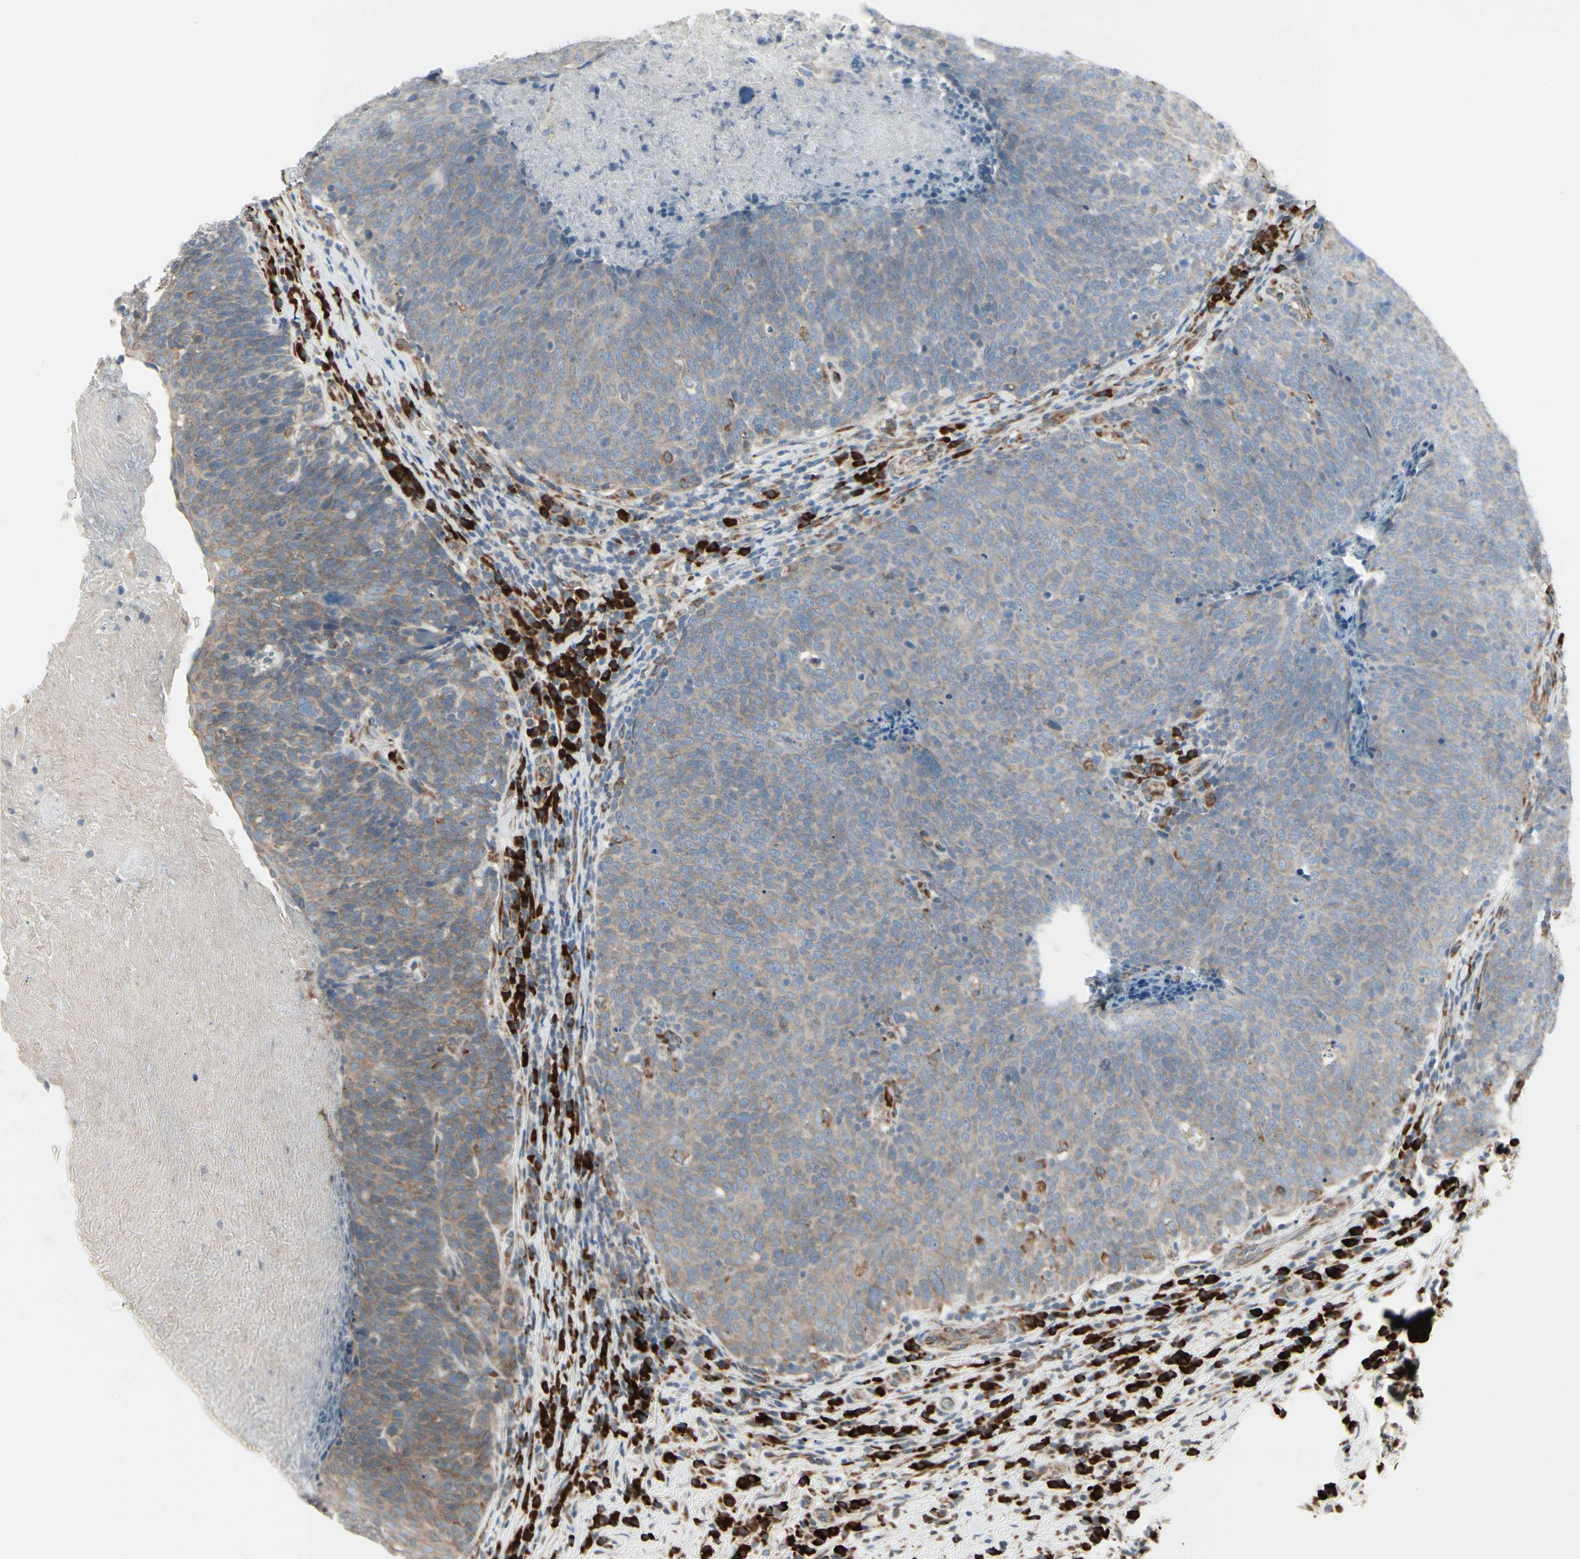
{"staining": {"intensity": "weak", "quantity": ">75%", "location": "cytoplasmic/membranous"}, "tissue": "head and neck cancer", "cell_type": "Tumor cells", "image_type": "cancer", "snomed": [{"axis": "morphology", "description": "Squamous cell carcinoma, NOS"}, {"axis": "morphology", "description": "Squamous cell carcinoma, metastatic, NOS"}, {"axis": "topography", "description": "Lymph node"}, {"axis": "topography", "description": "Head-Neck"}], "caption": "IHC image of head and neck cancer stained for a protein (brown), which reveals low levels of weak cytoplasmic/membranous expression in about >75% of tumor cells.", "gene": "FNDC3A", "patient": {"sex": "male", "age": 62}}